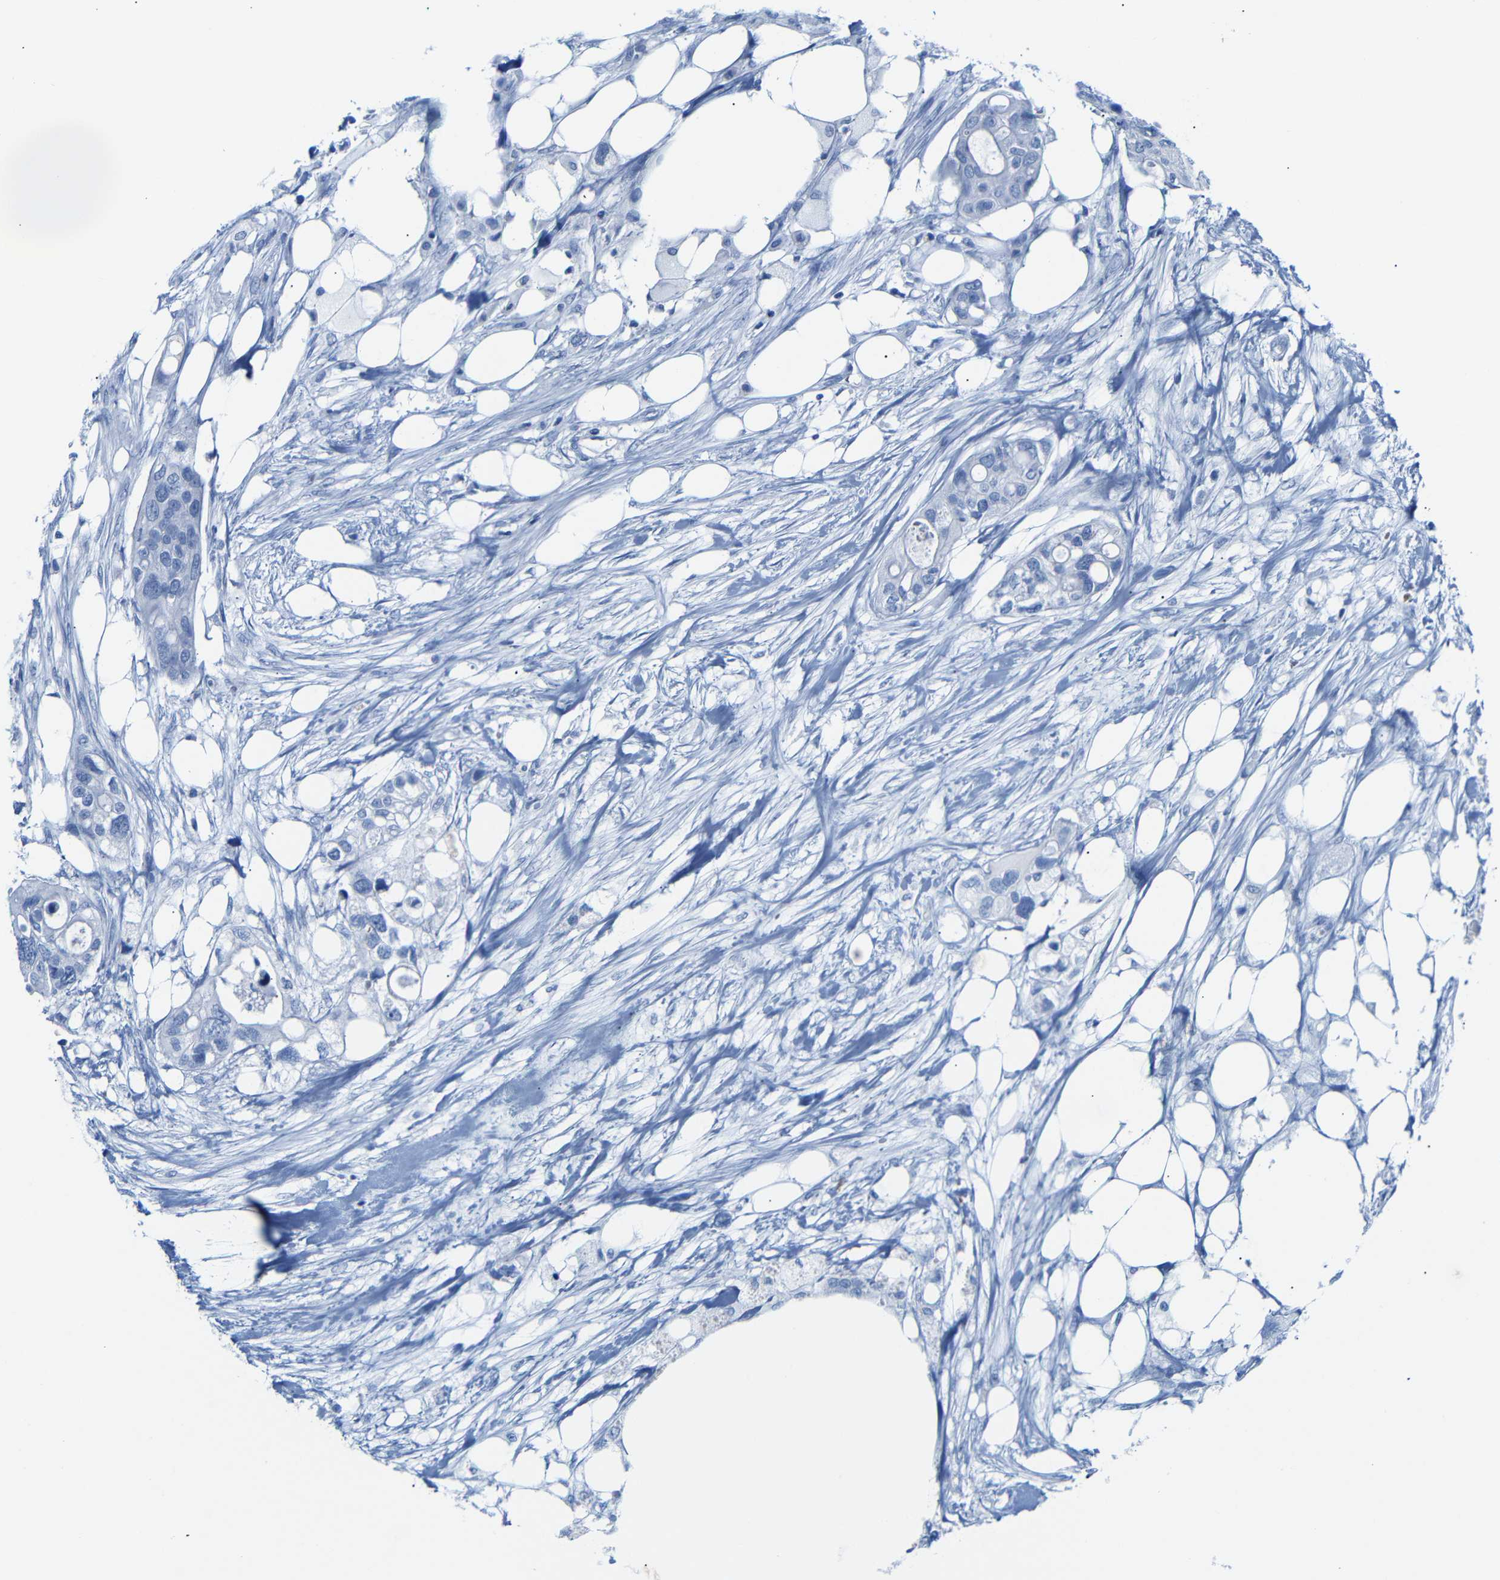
{"staining": {"intensity": "negative", "quantity": "none", "location": "none"}, "tissue": "colorectal cancer", "cell_type": "Tumor cells", "image_type": "cancer", "snomed": [{"axis": "morphology", "description": "Adenocarcinoma, NOS"}, {"axis": "topography", "description": "Colon"}], "caption": "Human adenocarcinoma (colorectal) stained for a protein using immunohistochemistry exhibits no expression in tumor cells.", "gene": "ERVMER34-1", "patient": {"sex": "female", "age": 57}}